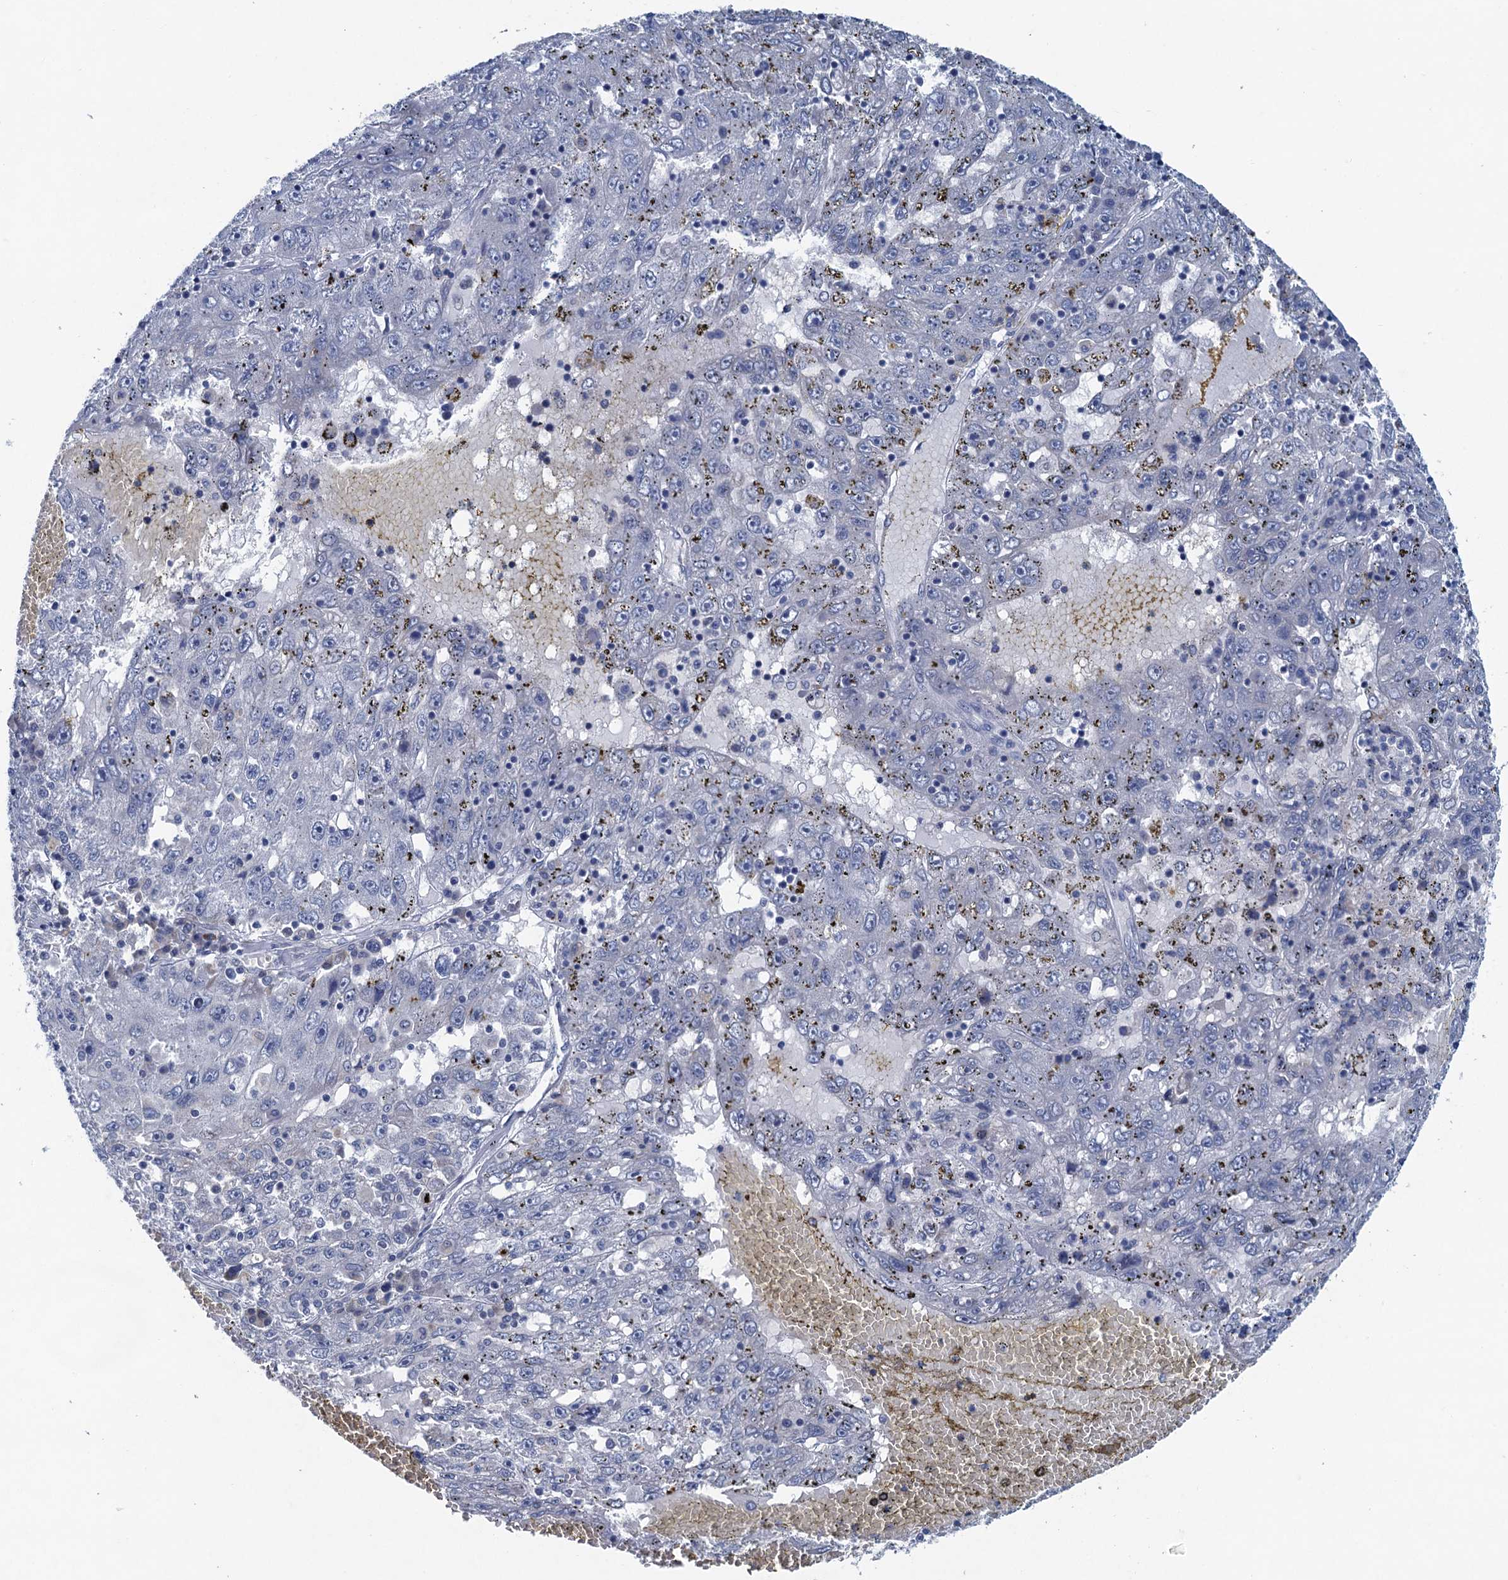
{"staining": {"intensity": "negative", "quantity": "none", "location": "none"}, "tissue": "liver cancer", "cell_type": "Tumor cells", "image_type": "cancer", "snomed": [{"axis": "morphology", "description": "Carcinoma, Hepatocellular, NOS"}, {"axis": "topography", "description": "Liver"}], "caption": "IHC photomicrograph of neoplastic tissue: hepatocellular carcinoma (liver) stained with DAB (3,3'-diaminobenzidine) reveals no significant protein staining in tumor cells. (DAB (3,3'-diaminobenzidine) immunohistochemistry, high magnification).", "gene": "HAPSTR1", "patient": {"sex": "male", "age": 49}}